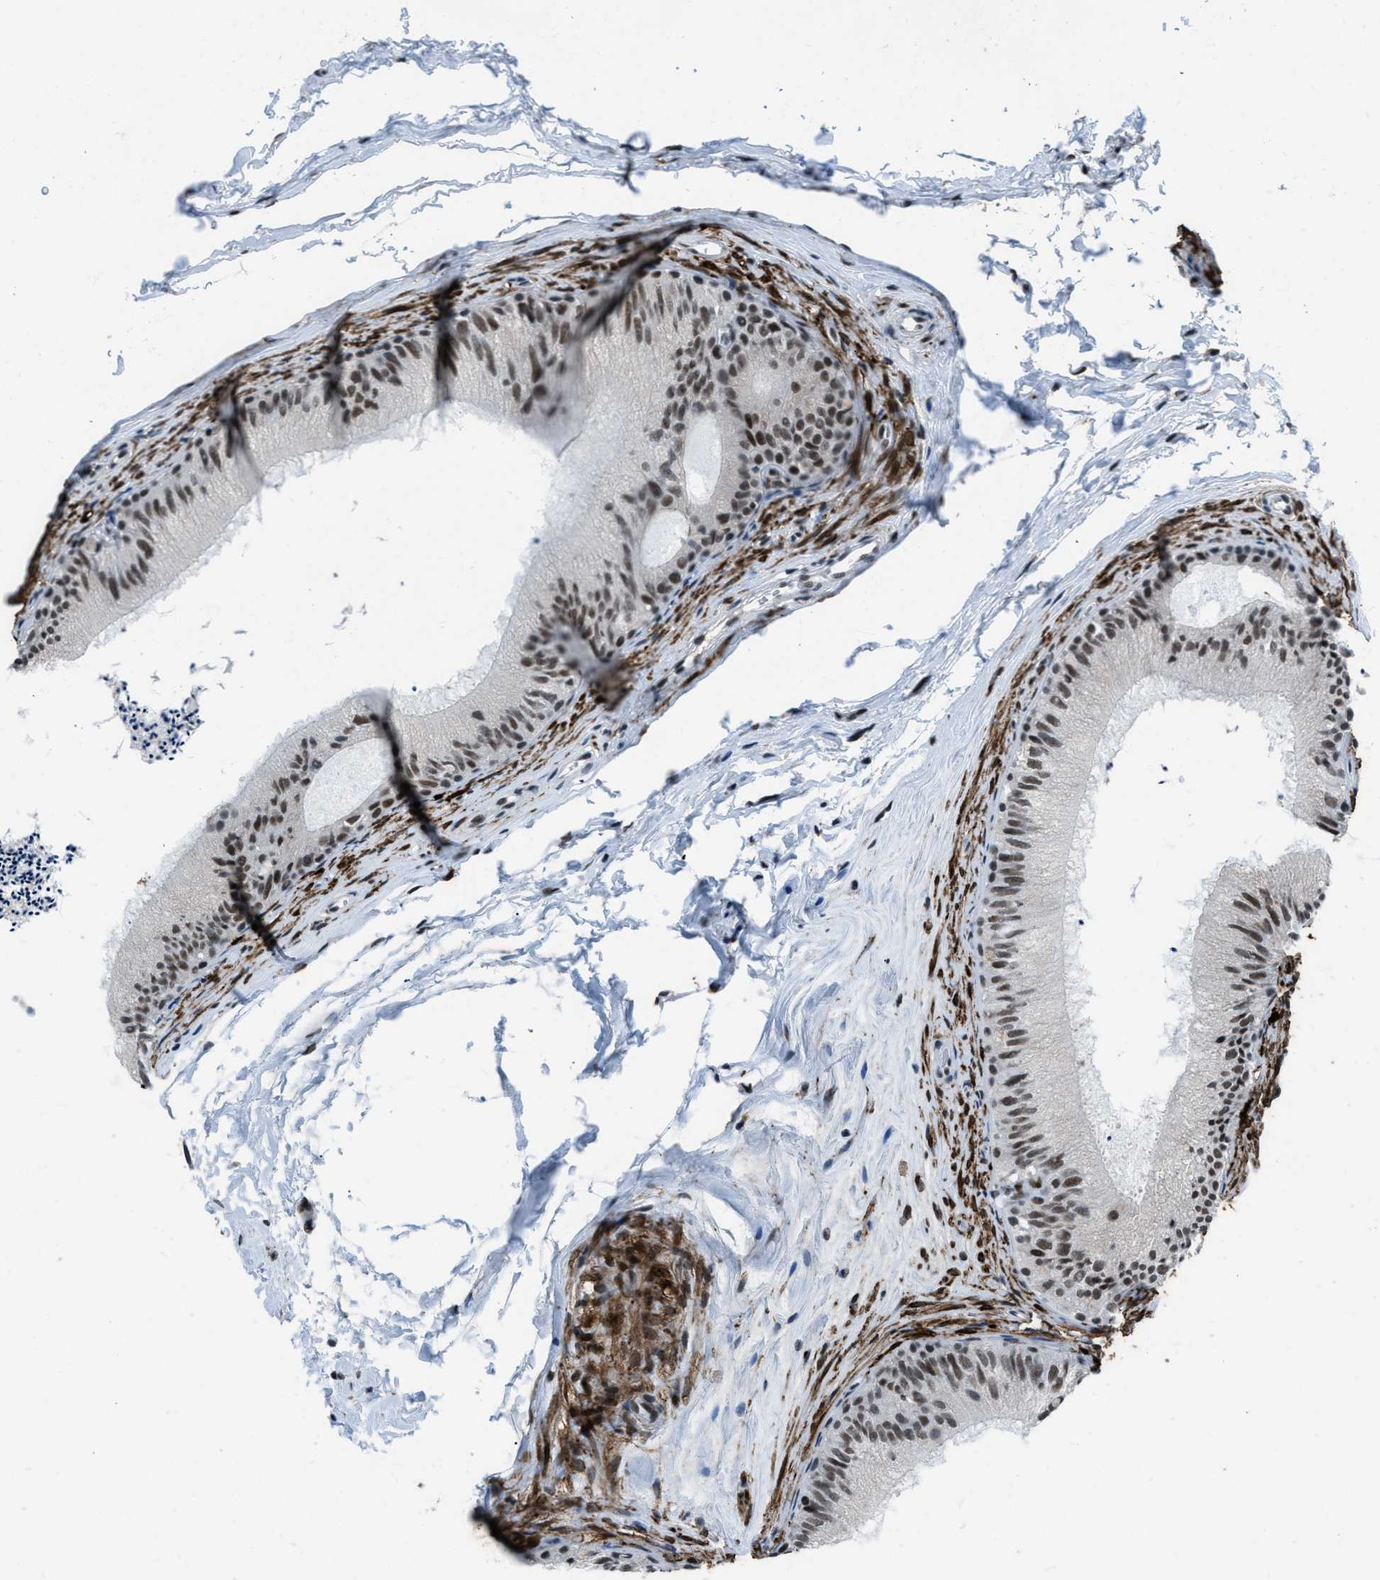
{"staining": {"intensity": "moderate", "quantity": ">75%", "location": "nuclear"}, "tissue": "epididymis", "cell_type": "Glandular cells", "image_type": "normal", "snomed": [{"axis": "morphology", "description": "Normal tissue, NOS"}, {"axis": "topography", "description": "Epididymis"}], "caption": "Protein expression by immunohistochemistry shows moderate nuclear expression in approximately >75% of glandular cells in unremarkable epididymis.", "gene": "GATAD2B", "patient": {"sex": "male", "age": 56}}